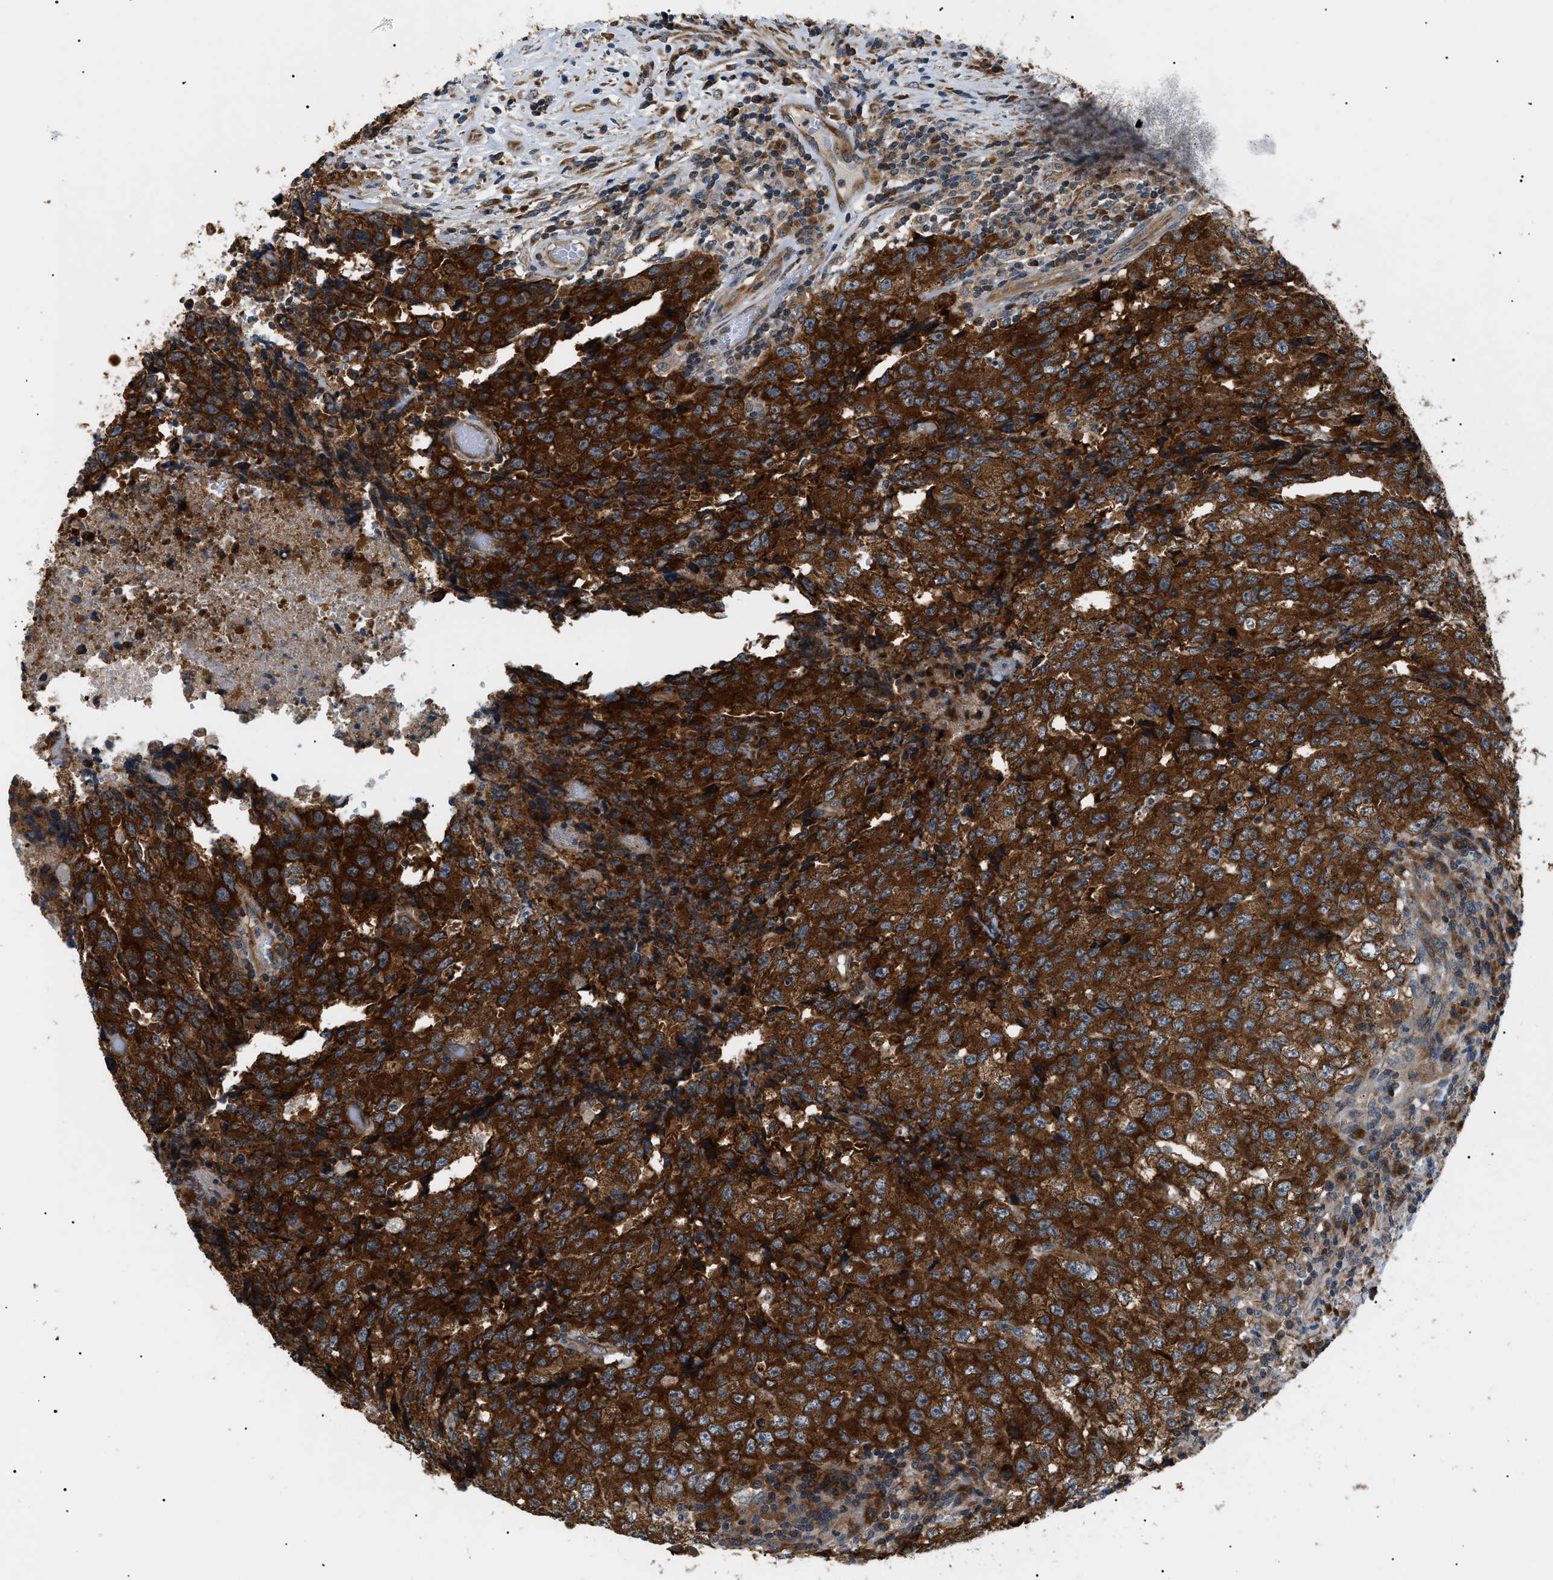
{"staining": {"intensity": "strong", "quantity": ">75%", "location": "cytoplasmic/membranous"}, "tissue": "testis cancer", "cell_type": "Tumor cells", "image_type": "cancer", "snomed": [{"axis": "morphology", "description": "Necrosis, NOS"}, {"axis": "morphology", "description": "Carcinoma, Embryonal, NOS"}, {"axis": "topography", "description": "Testis"}], "caption": "DAB (3,3'-diaminobenzidine) immunohistochemical staining of embryonal carcinoma (testis) exhibits strong cytoplasmic/membranous protein expression in approximately >75% of tumor cells. The protein is shown in brown color, while the nuclei are stained blue.", "gene": "SRPK1", "patient": {"sex": "male", "age": 19}}